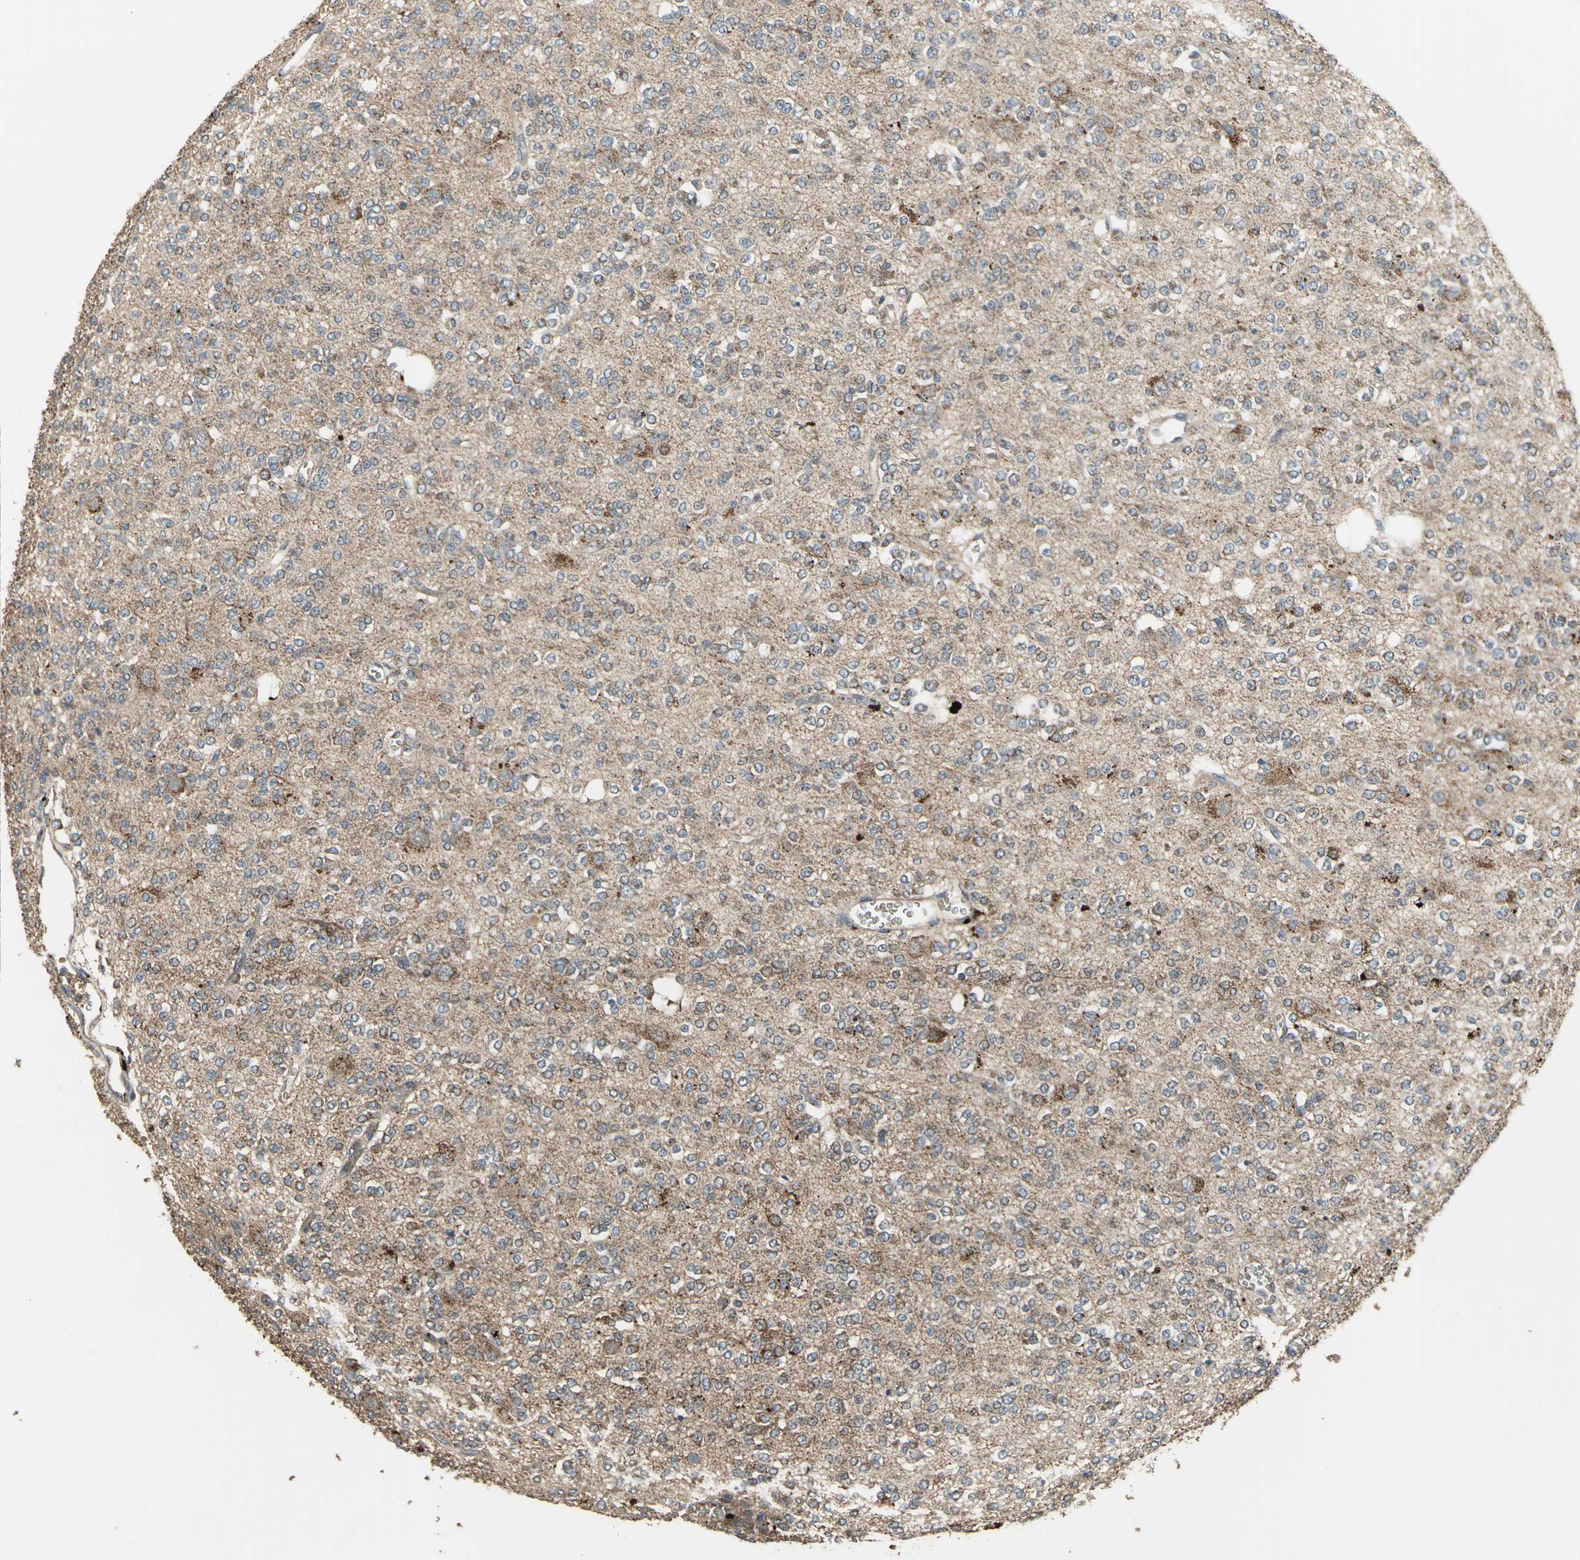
{"staining": {"intensity": "moderate", "quantity": ">75%", "location": "cytoplasmic/membranous"}, "tissue": "glioma", "cell_type": "Tumor cells", "image_type": "cancer", "snomed": [{"axis": "morphology", "description": "Glioma, malignant, Low grade"}, {"axis": "topography", "description": "Brain"}], "caption": "DAB immunohistochemical staining of malignant glioma (low-grade) demonstrates moderate cytoplasmic/membranous protein expression in about >75% of tumor cells.", "gene": "POLRMT", "patient": {"sex": "male", "age": 38}}